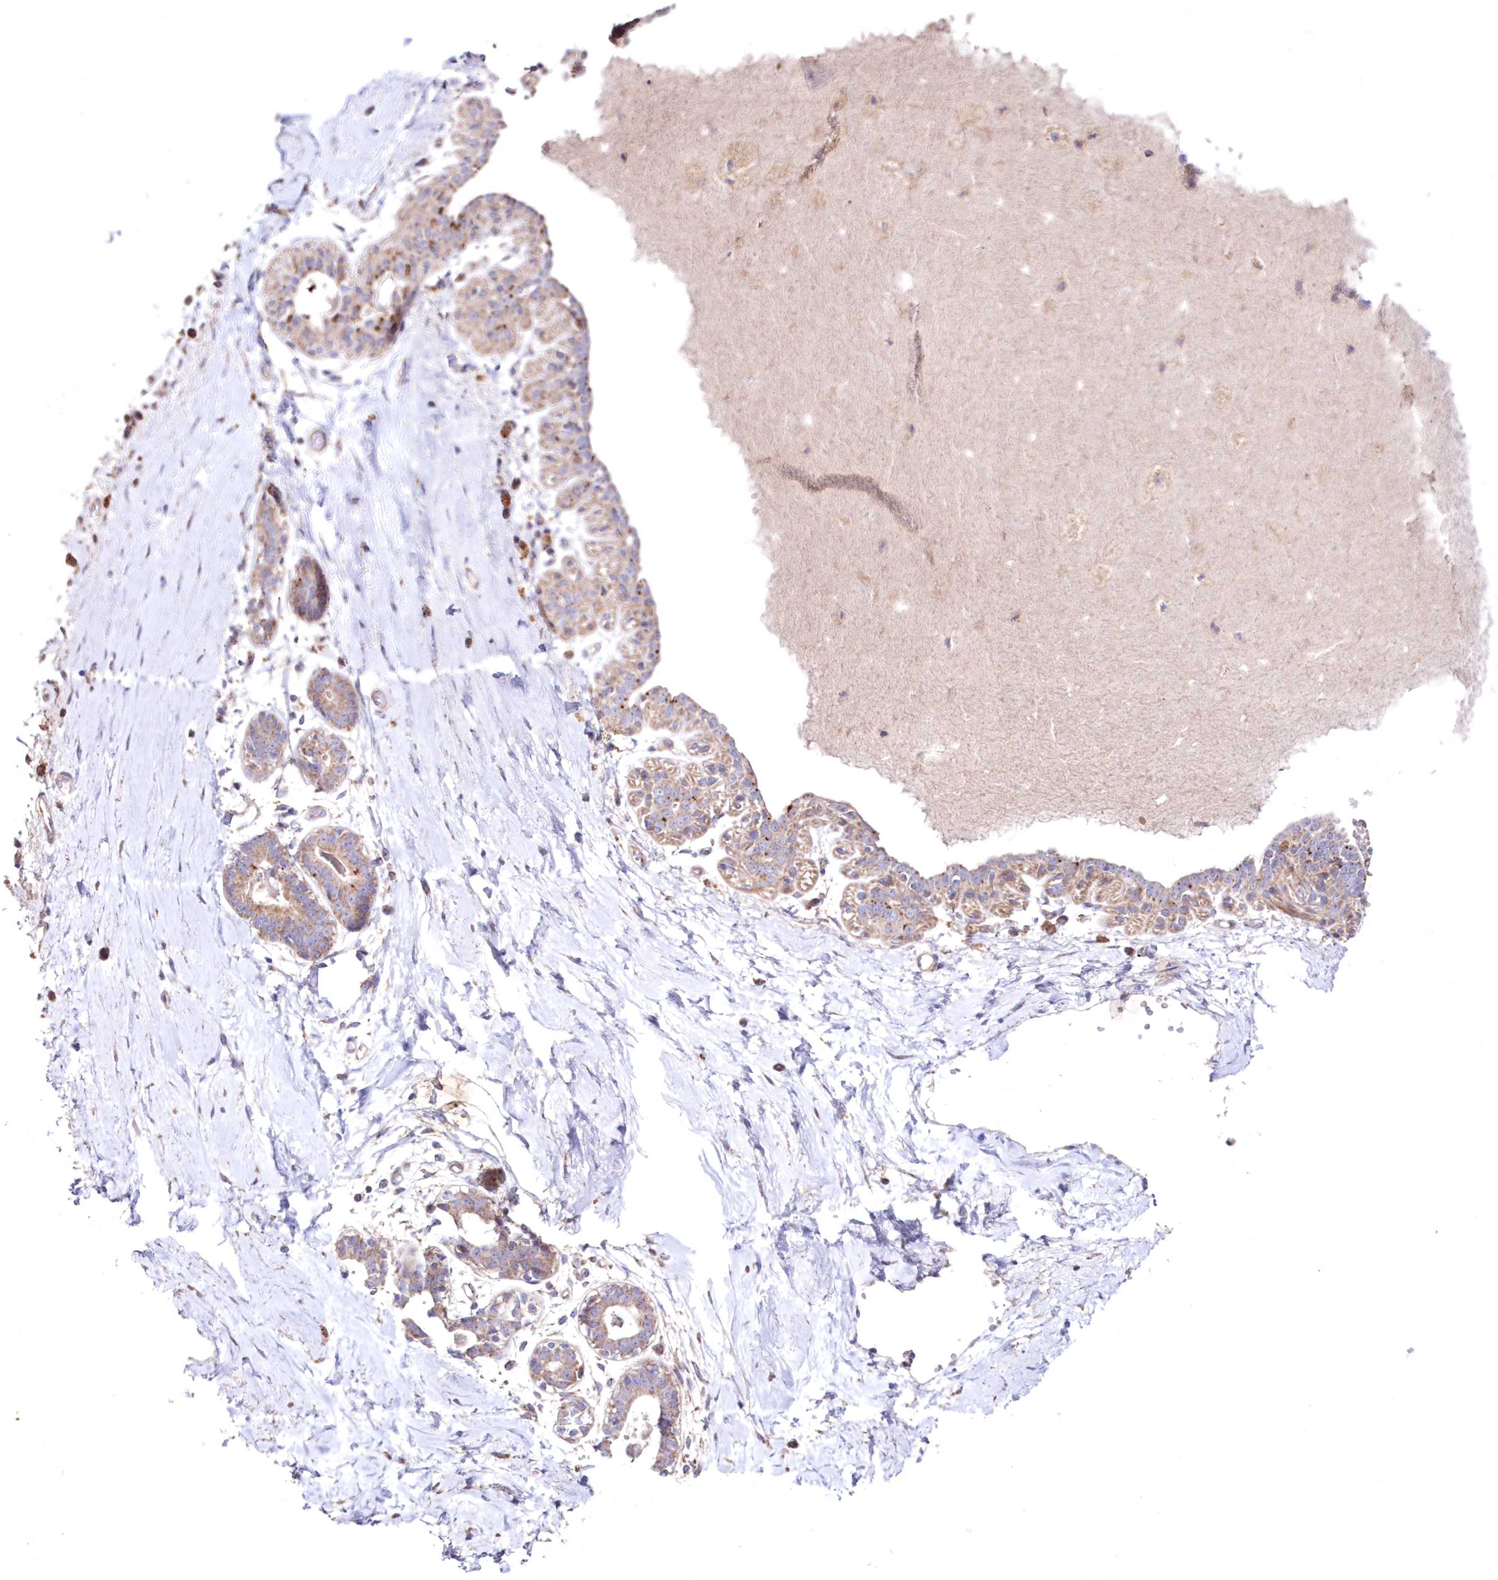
{"staining": {"intensity": "negative", "quantity": "none", "location": "none"}, "tissue": "breast", "cell_type": "Adipocytes", "image_type": "normal", "snomed": [{"axis": "morphology", "description": "Normal tissue, NOS"}, {"axis": "topography", "description": "Breast"}], "caption": "This is an IHC micrograph of benign breast. There is no positivity in adipocytes.", "gene": "HADHB", "patient": {"sex": "female", "age": 45}}